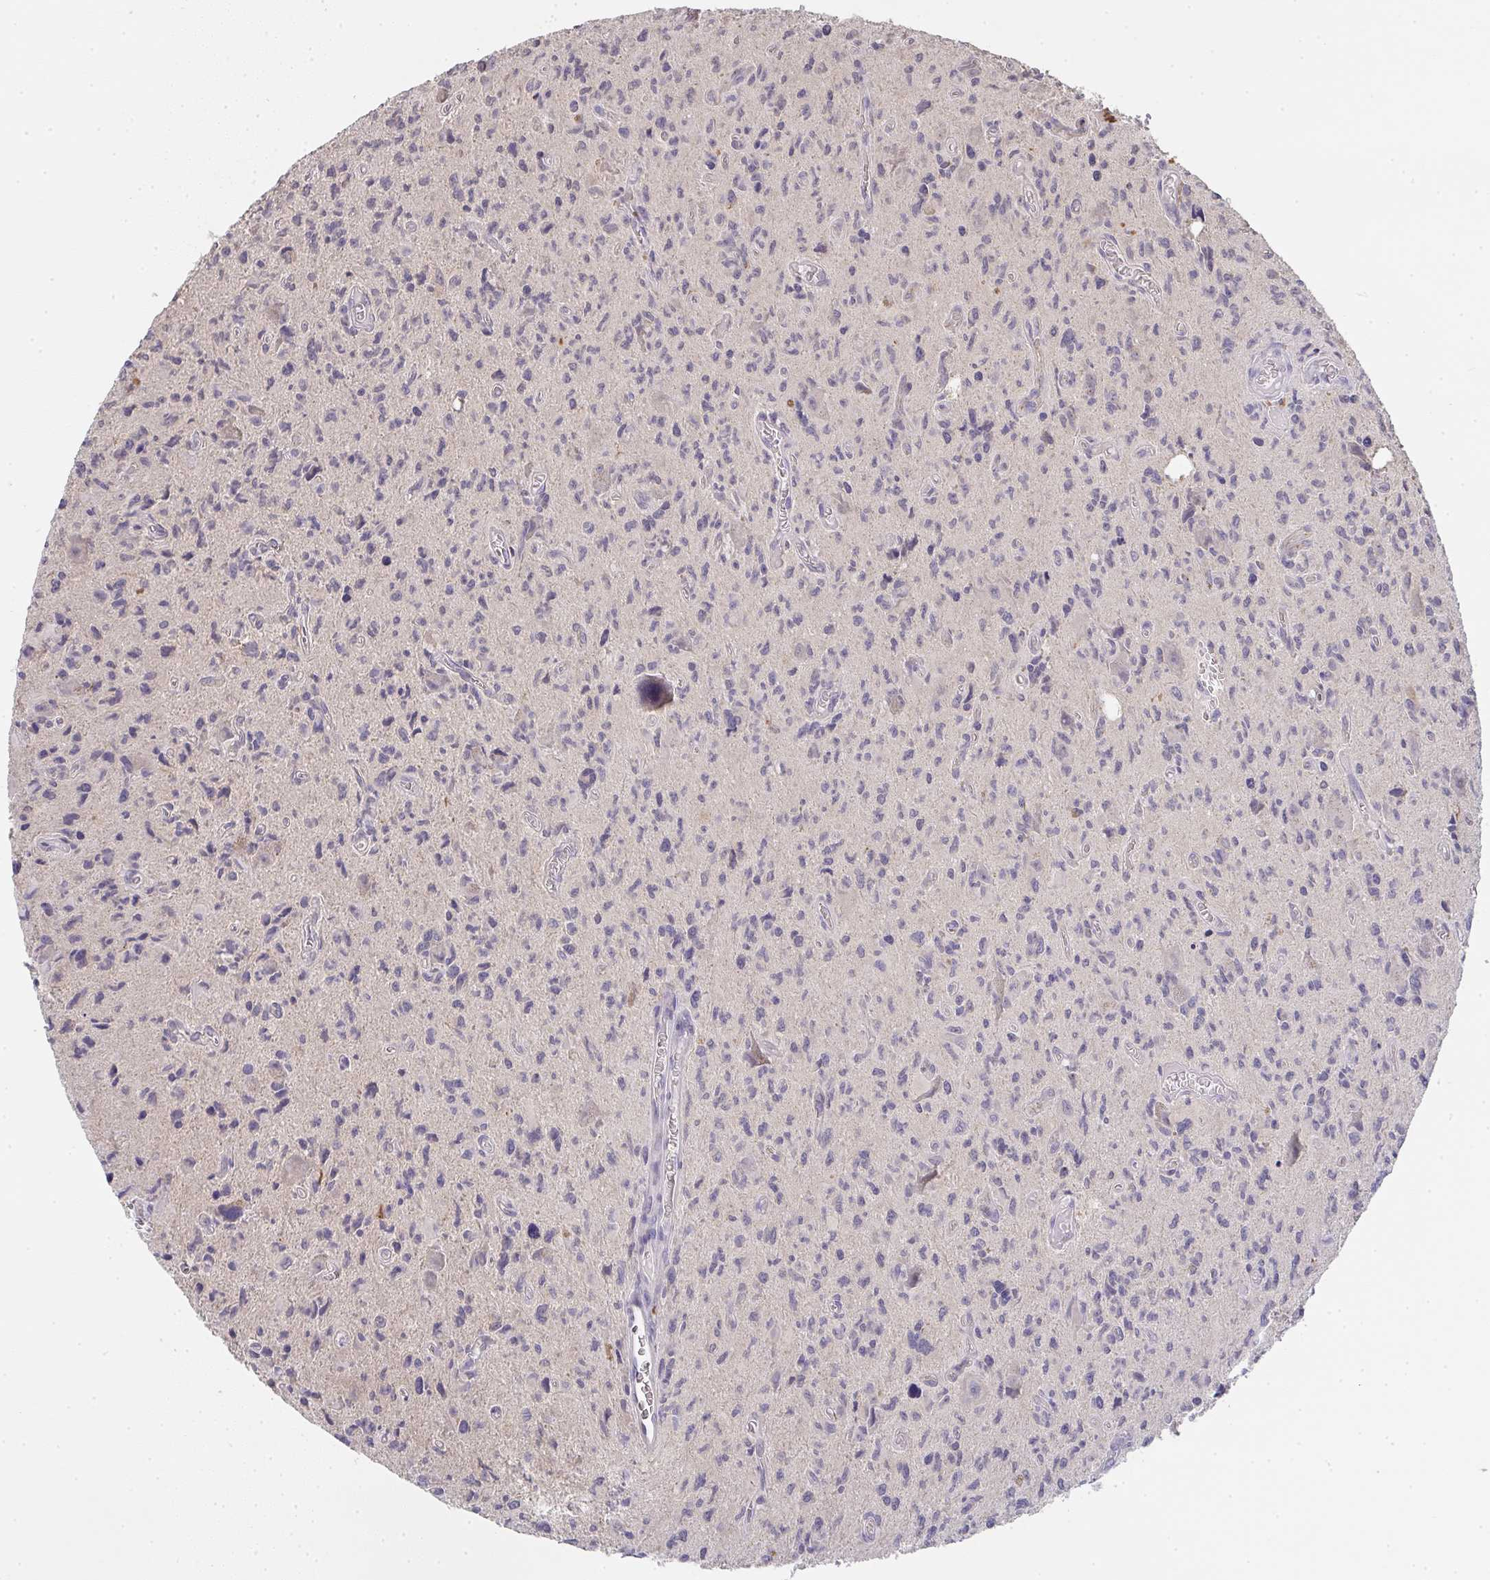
{"staining": {"intensity": "negative", "quantity": "none", "location": "none"}, "tissue": "glioma", "cell_type": "Tumor cells", "image_type": "cancer", "snomed": [{"axis": "morphology", "description": "Glioma, malignant, High grade"}, {"axis": "topography", "description": "Brain"}], "caption": "Immunohistochemistry histopathology image of neoplastic tissue: malignant glioma (high-grade) stained with DAB shows no significant protein expression in tumor cells.", "gene": "TMEM219", "patient": {"sex": "male", "age": 76}}